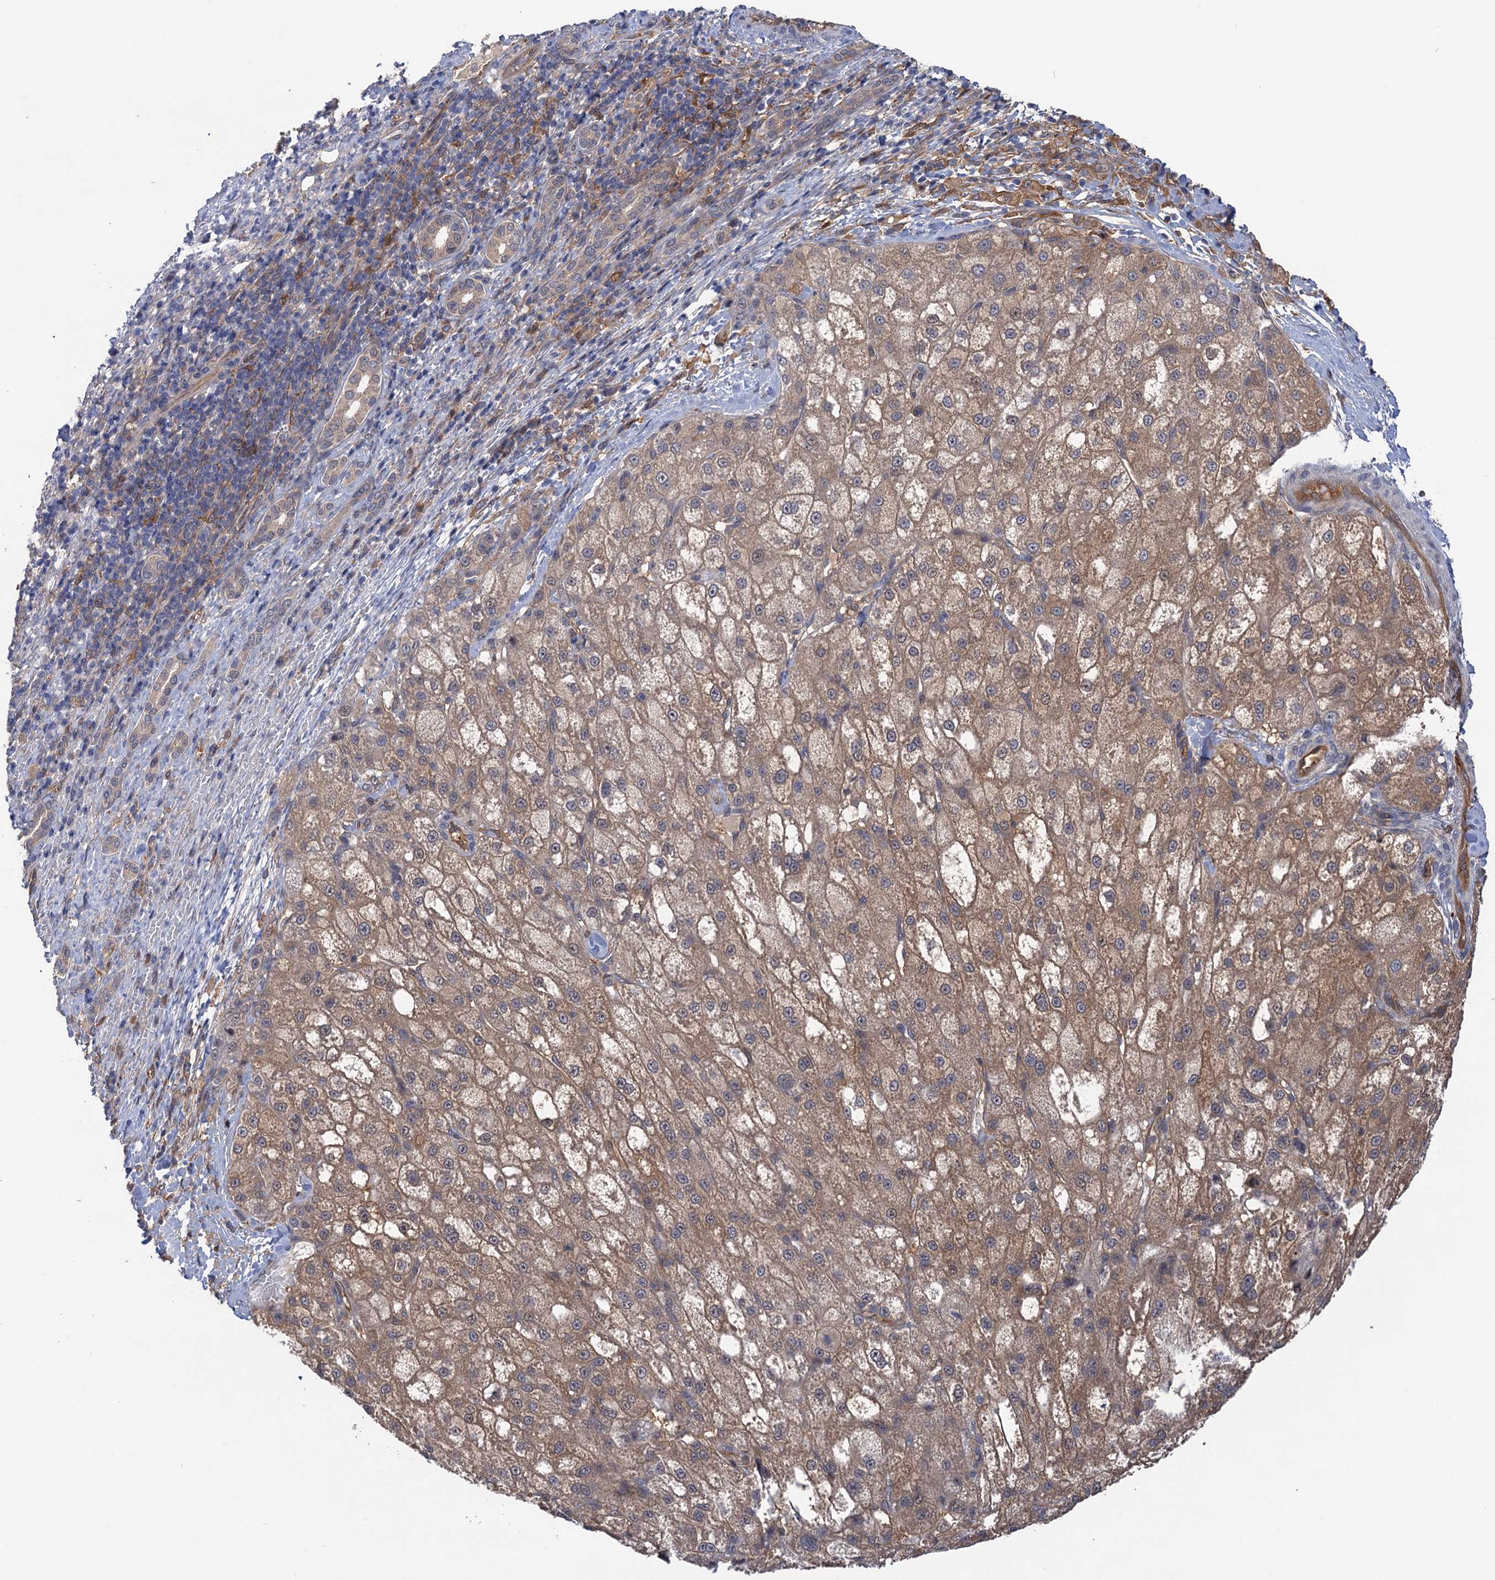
{"staining": {"intensity": "moderate", "quantity": ">75%", "location": "cytoplasmic/membranous"}, "tissue": "liver cancer", "cell_type": "Tumor cells", "image_type": "cancer", "snomed": [{"axis": "morphology", "description": "Normal tissue, NOS"}, {"axis": "morphology", "description": "Carcinoma, Hepatocellular, NOS"}, {"axis": "topography", "description": "Liver"}], "caption": "This is a photomicrograph of IHC staining of liver cancer, which shows moderate expression in the cytoplasmic/membranous of tumor cells.", "gene": "NEK8", "patient": {"sex": "male", "age": 57}}